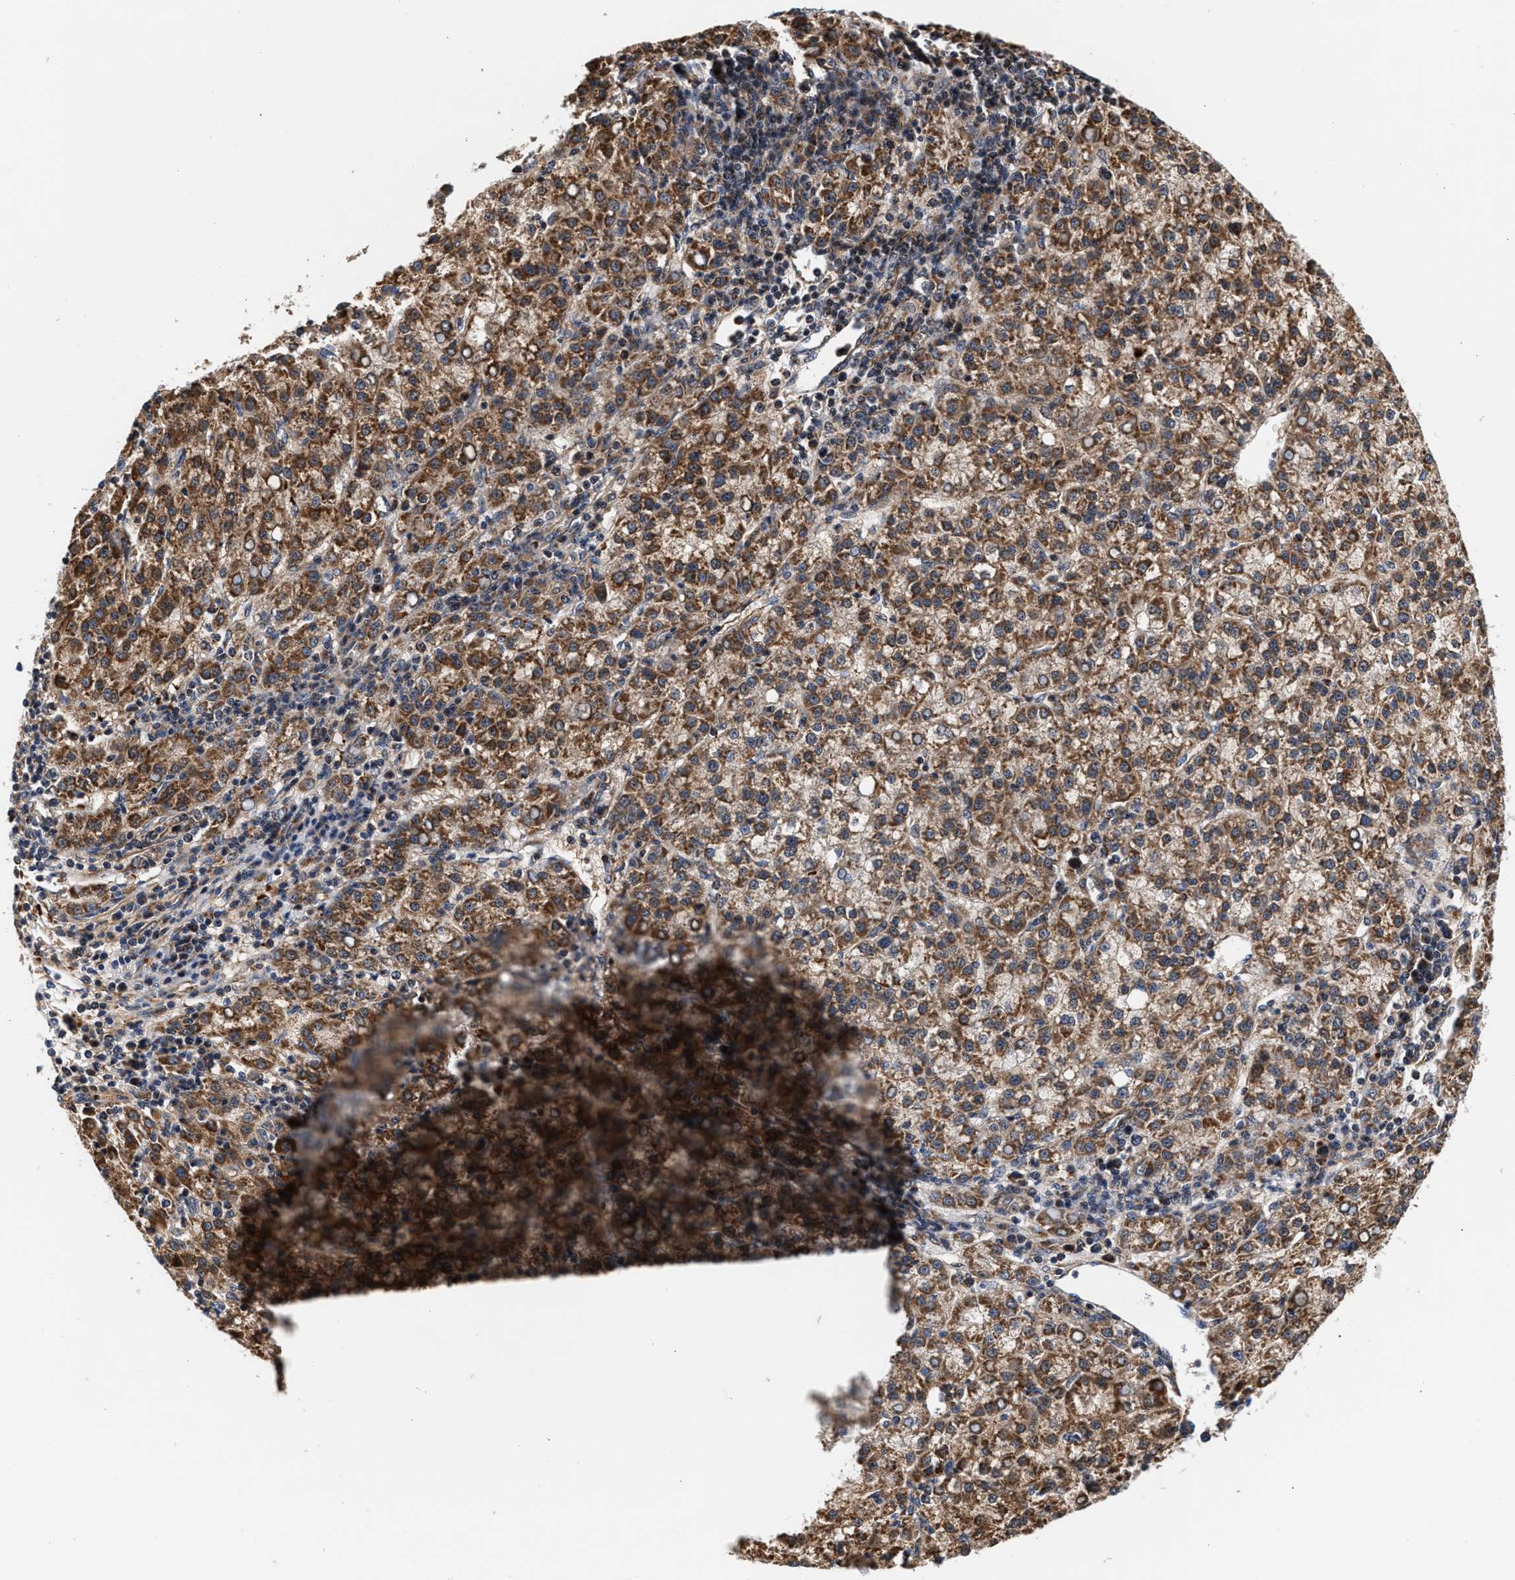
{"staining": {"intensity": "moderate", "quantity": ">75%", "location": "cytoplasmic/membranous"}, "tissue": "liver cancer", "cell_type": "Tumor cells", "image_type": "cancer", "snomed": [{"axis": "morphology", "description": "Carcinoma, Hepatocellular, NOS"}, {"axis": "topography", "description": "Liver"}], "caption": "Liver cancer (hepatocellular carcinoma) stained with immunohistochemistry demonstrates moderate cytoplasmic/membranous expression in about >75% of tumor cells. The staining is performed using DAB brown chromogen to label protein expression. The nuclei are counter-stained blue using hematoxylin.", "gene": "SGK1", "patient": {"sex": "female", "age": 58}}